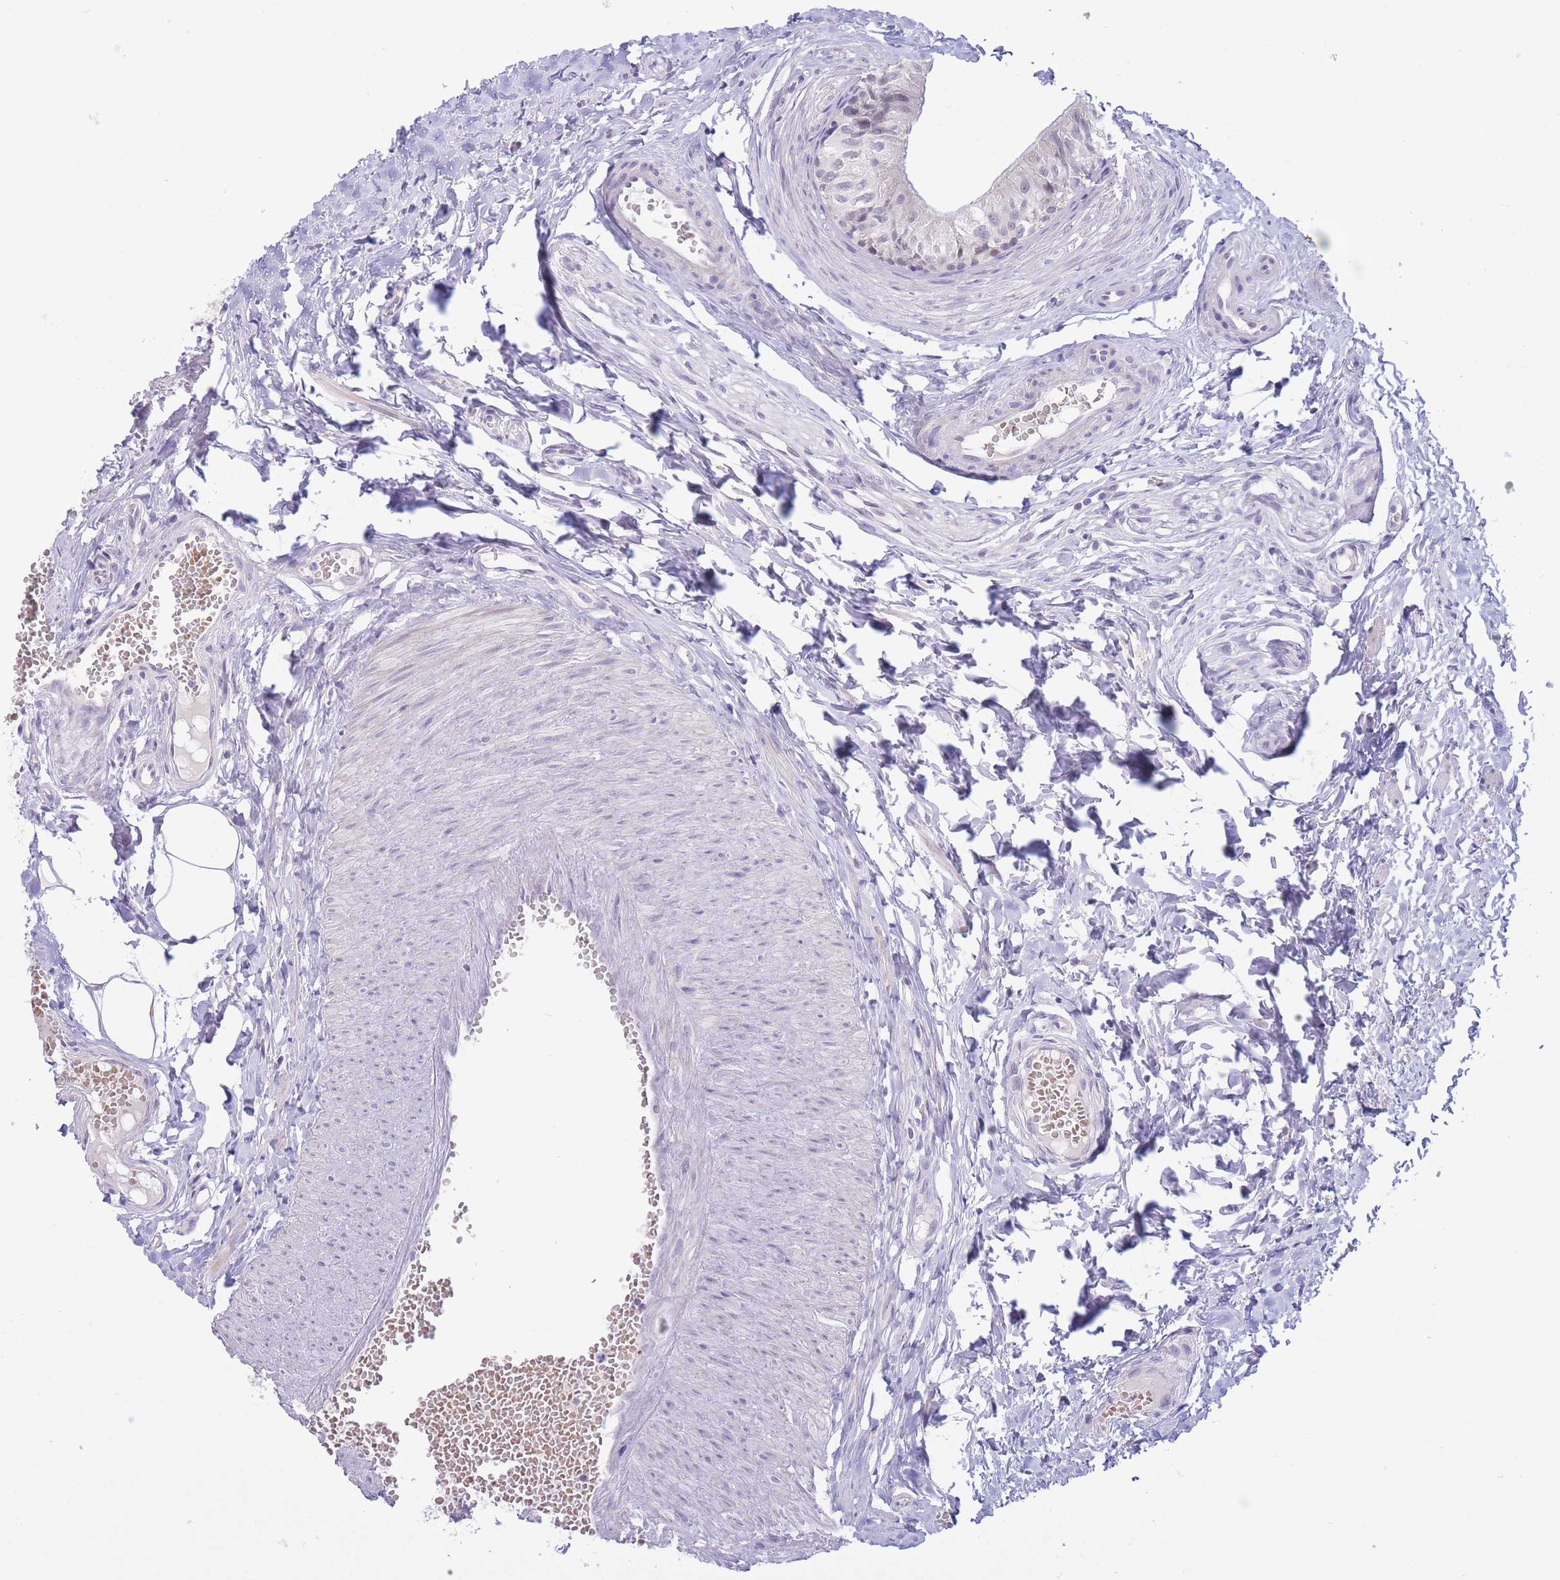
{"staining": {"intensity": "weak", "quantity": "<25%", "location": "nuclear"}, "tissue": "epididymis", "cell_type": "Glandular cells", "image_type": "normal", "snomed": [{"axis": "morphology", "description": "Normal tissue, NOS"}, {"axis": "topography", "description": "Epididymis"}], "caption": "Immunohistochemical staining of unremarkable human epididymis demonstrates no significant expression in glandular cells.", "gene": "FBXO46", "patient": {"sex": "male", "age": 37}}